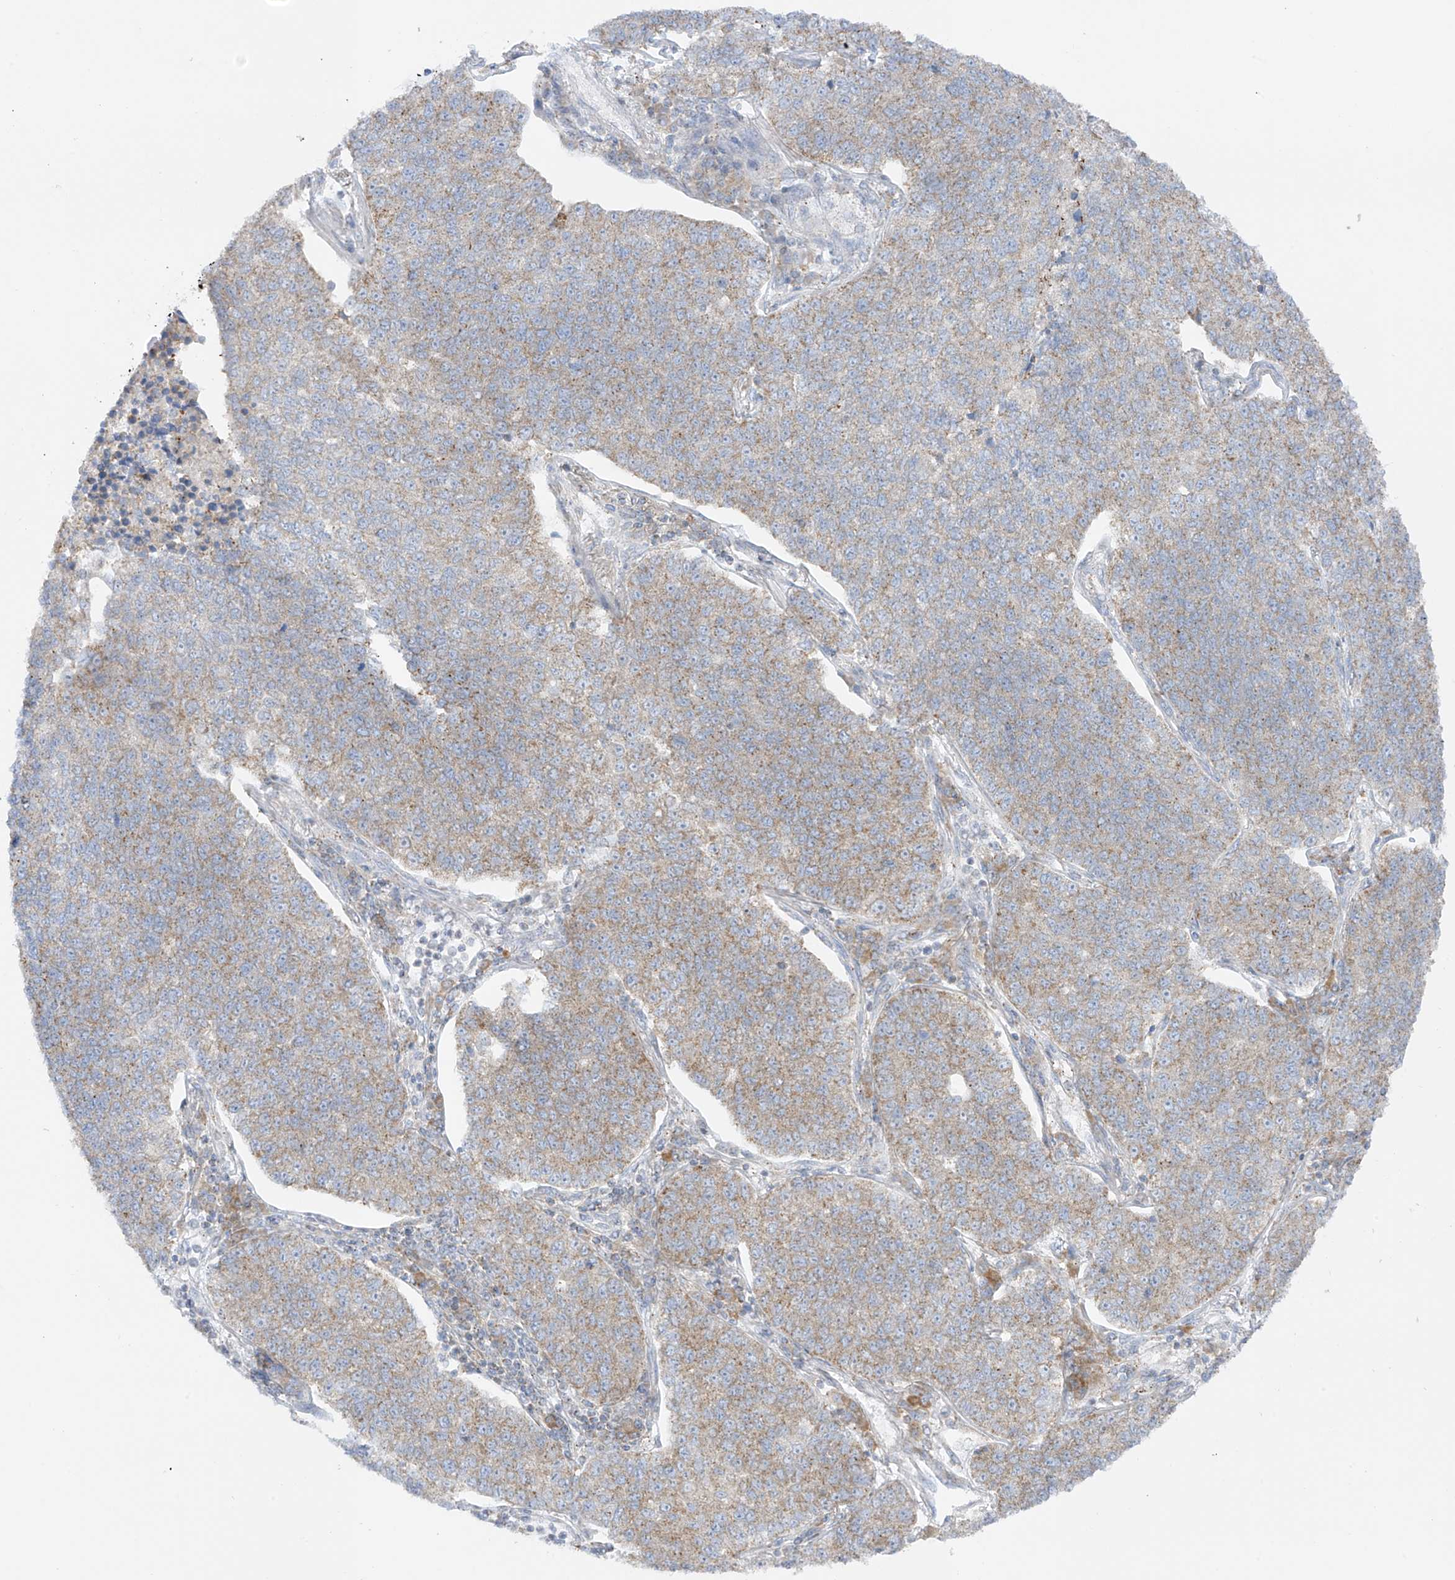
{"staining": {"intensity": "moderate", "quantity": "<25%", "location": "cytoplasmic/membranous"}, "tissue": "lung cancer", "cell_type": "Tumor cells", "image_type": "cancer", "snomed": [{"axis": "morphology", "description": "Adenocarcinoma, NOS"}, {"axis": "topography", "description": "Lung"}], "caption": "Immunohistochemical staining of human lung adenocarcinoma displays moderate cytoplasmic/membranous protein positivity in approximately <25% of tumor cells. The staining was performed using DAB (3,3'-diaminobenzidine) to visualize the protein expression in brown, while the nuclei were stained in blue with hematoxylin (Magnification: 20x).", "gene": "XKR3", "patient": {"sex": "male", "age": 49}}